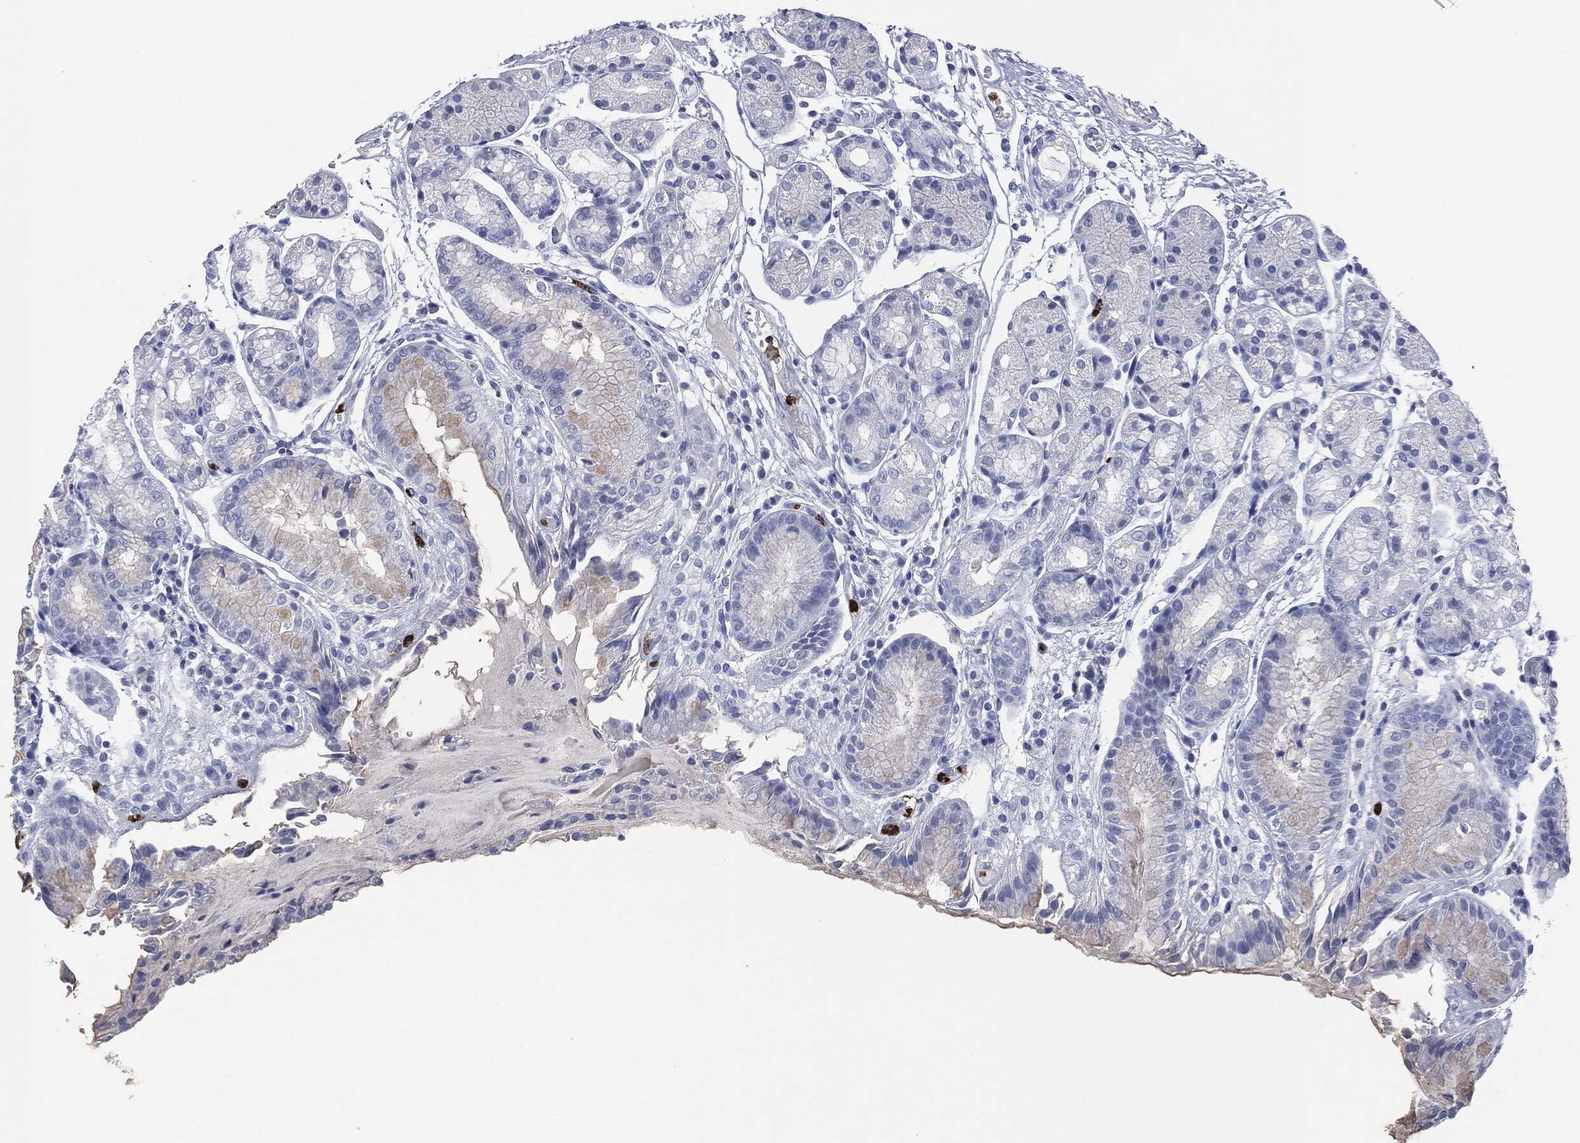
{"staining": {"intensity": "negative", "quantity": "none", "location": "none"}, "tissue": "stomach", "cell_type": "Glandular cells", "image_type": "normal", "snomed": [{"axis": "morphology", "description": "Normal tissue, NOS"}, {"axis": "topography", "description": "Stomach, upper"}], "caption": "DAB (3,3'-diaminobenzidine) immunohistochemical staining of normal stomach exhibits no significant staining in glandular cells.", "gene": "CEACAM8", "patient": {"sex": "male", "age": 72}}